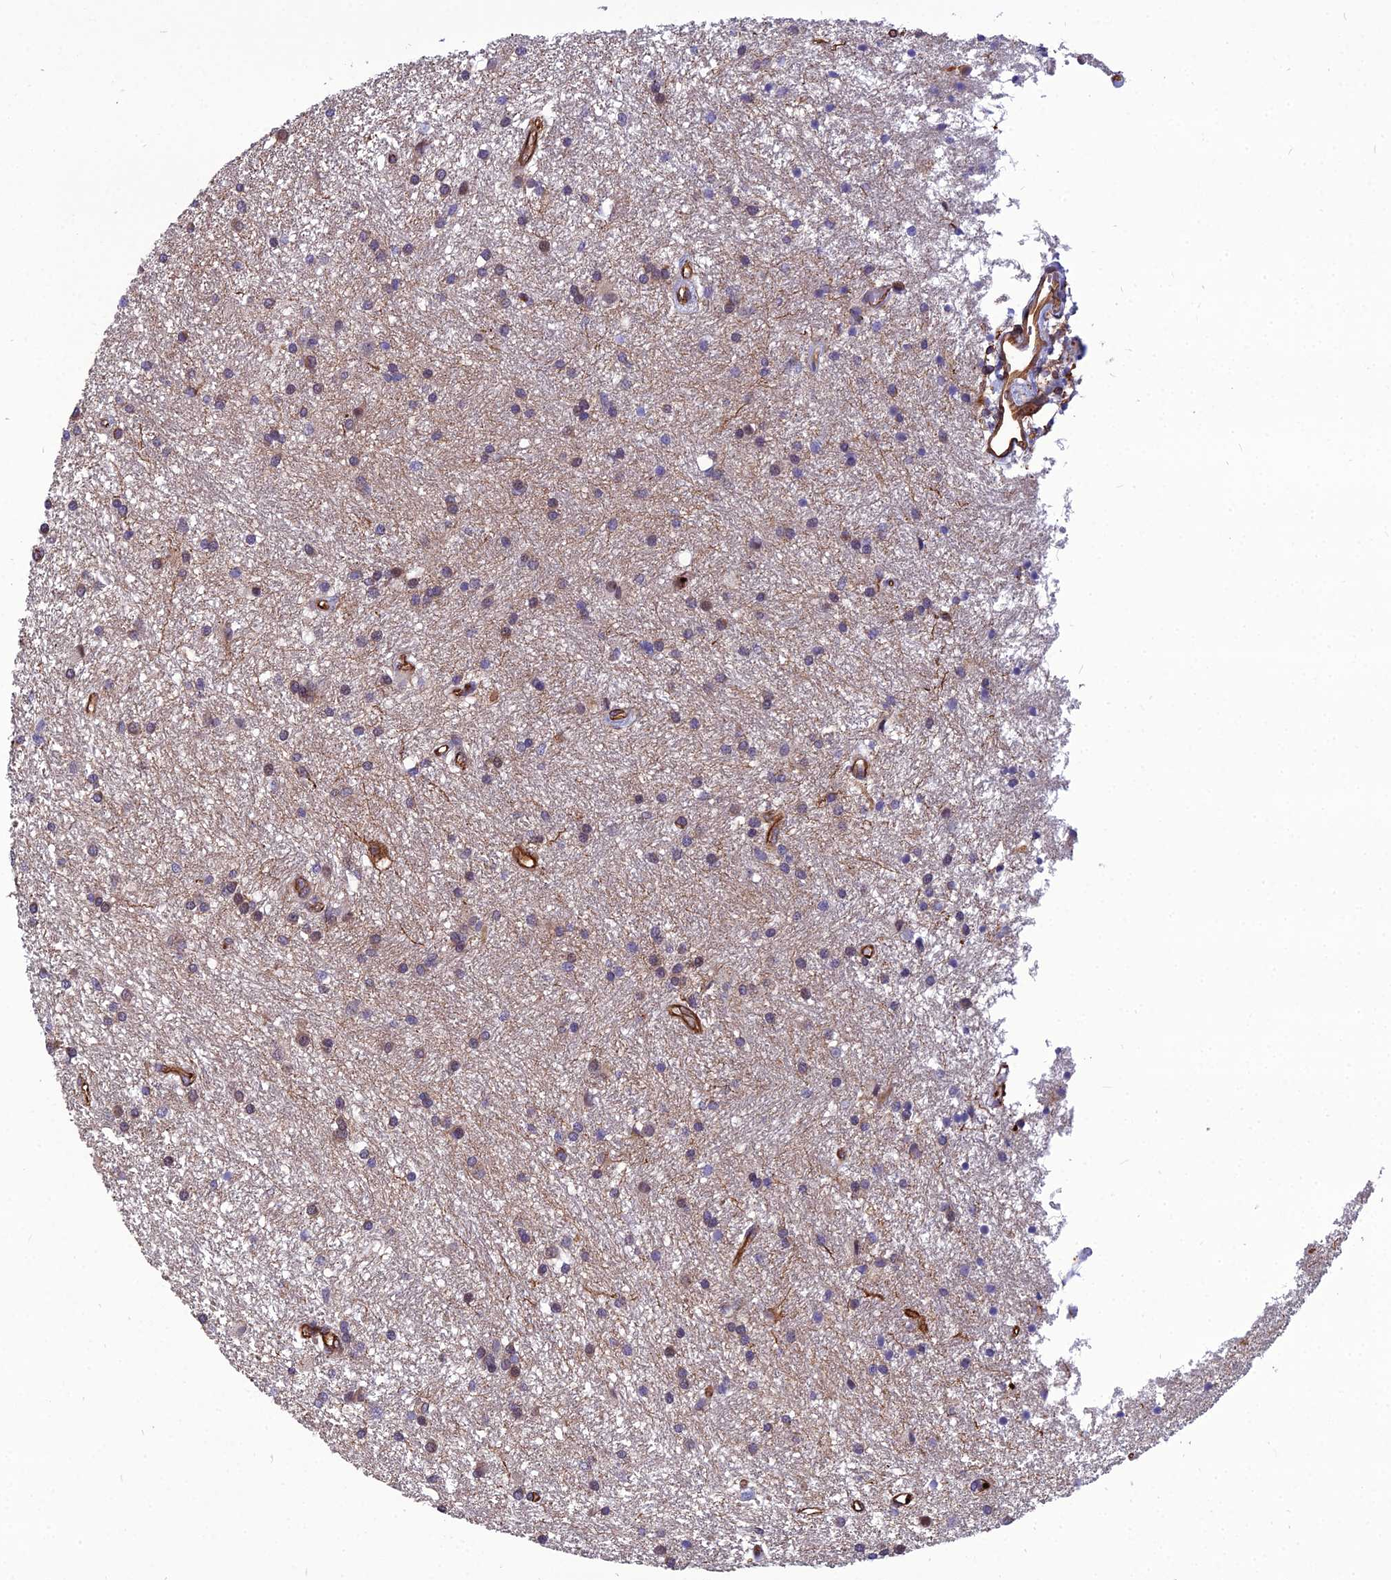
{"staining": {"intensity": "moderate", "quantity": "<25%", "location": "cytoplasmic/membranous"}, "tissue": "glioma", "cell_type": "Tumor cells", "image_type": "cancer", "snomed": [{"axis": "morphology", "description": "Glioma, malignant, High grade"}, {"axis": "topography", "description": "Brain"}], "caption": "Immunohistochemistry of human glioma exhibits low levels of moderate cytoplasmic/membranous positivity in about <25% of tumor cells.", "gene": "PSMD11", "patient": {"sex": "male", "age": 77}}